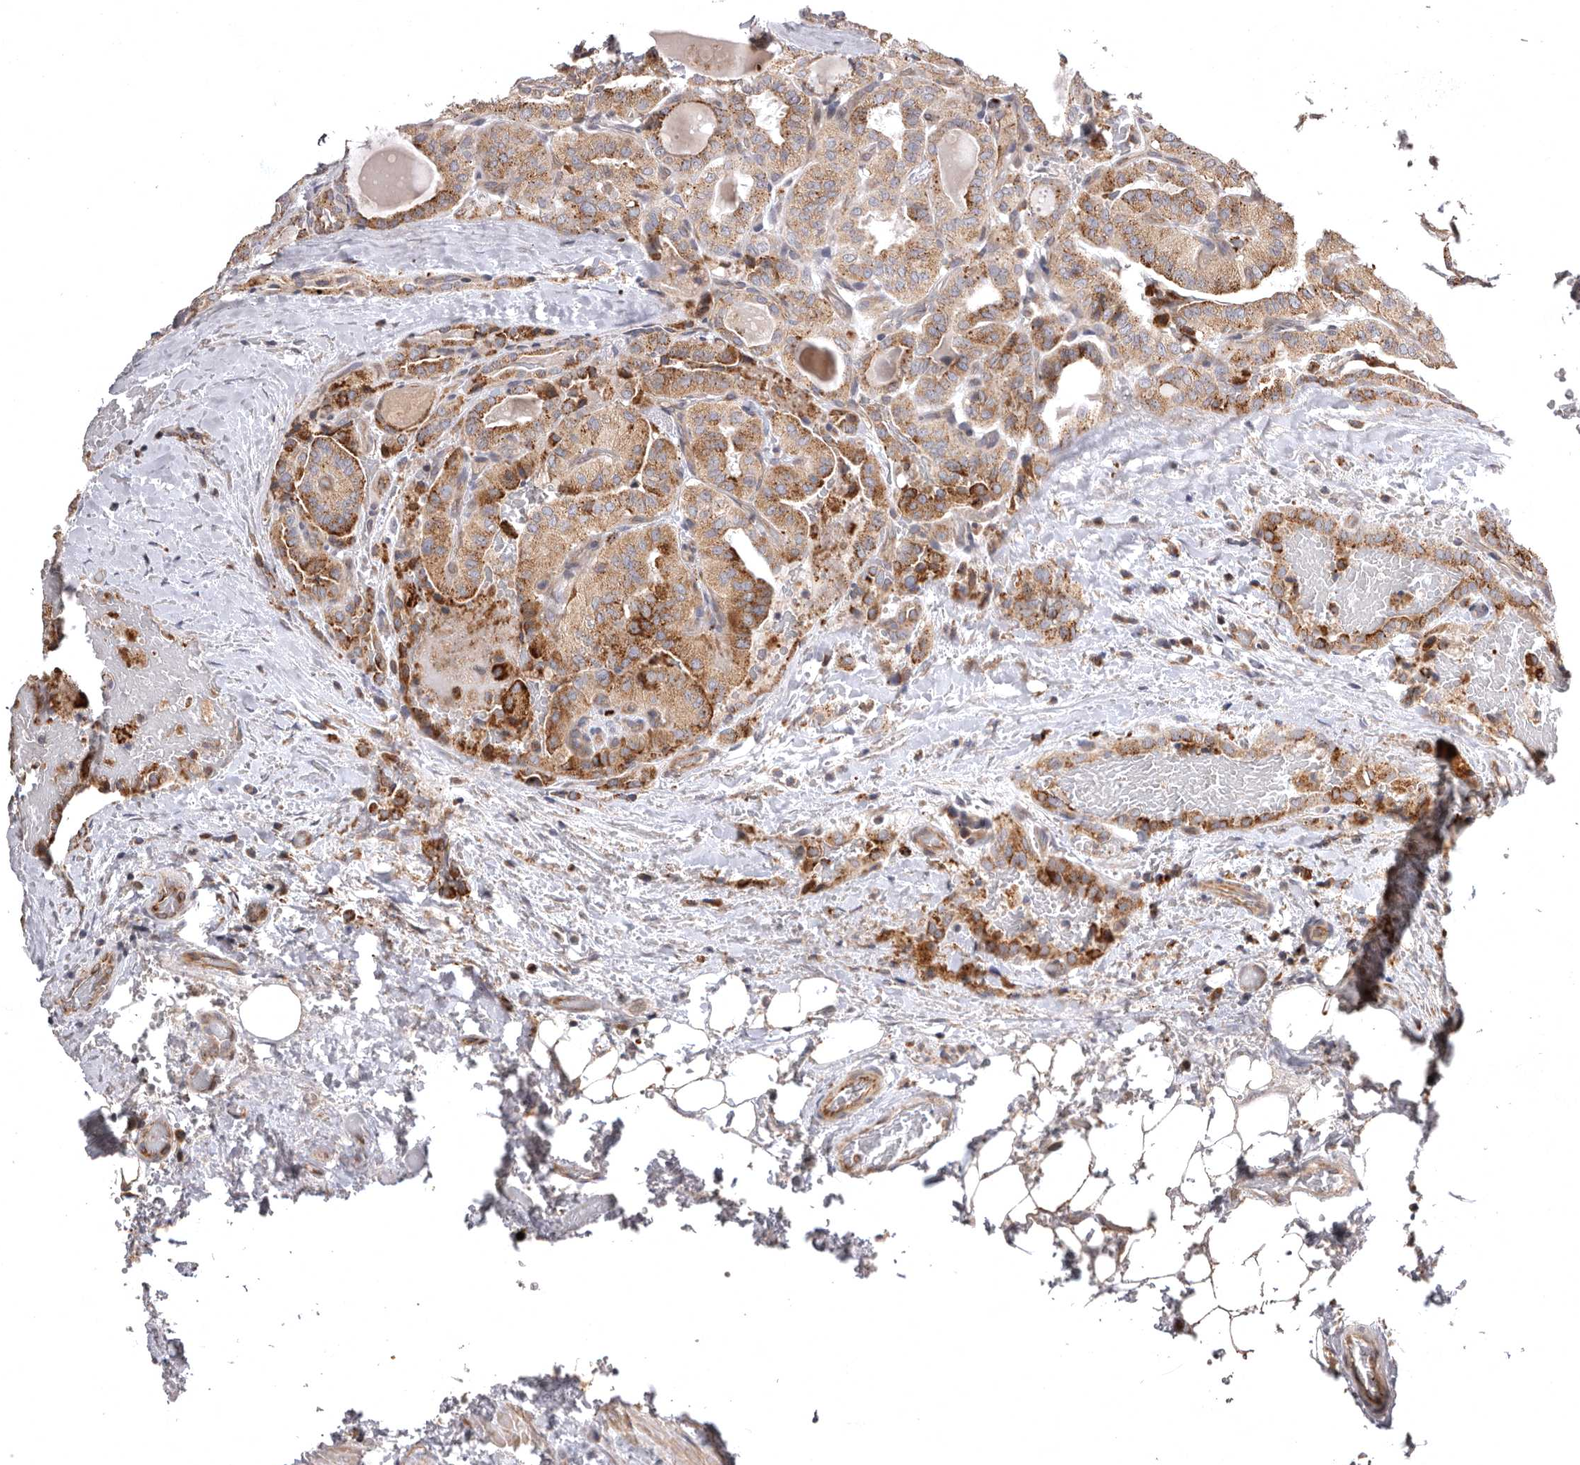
{"staining": {"intensity": "moderate", "quantity": ">75%", "location": "cytoplasmic/membranous"}, "tissue": "head and neck cancer", "cell_type": "Tumor cells", "image_type": "cancer", "snomed": [{"axis": "morphology", "description": "Squamous cell carcinoma, NOS"}, {"axis": "topography", "description": "Oral tissue"}, {"axis": "topography", "description": "Head-Neck"}], "caption": "Head and neck cancer (squamous cell carcinoma) stained for a protein displays moderate cytoplasmic/membranous positivity in tumor cells.", "gene": "ADCY2", "patient": {"sex": "female", "age": 50}}